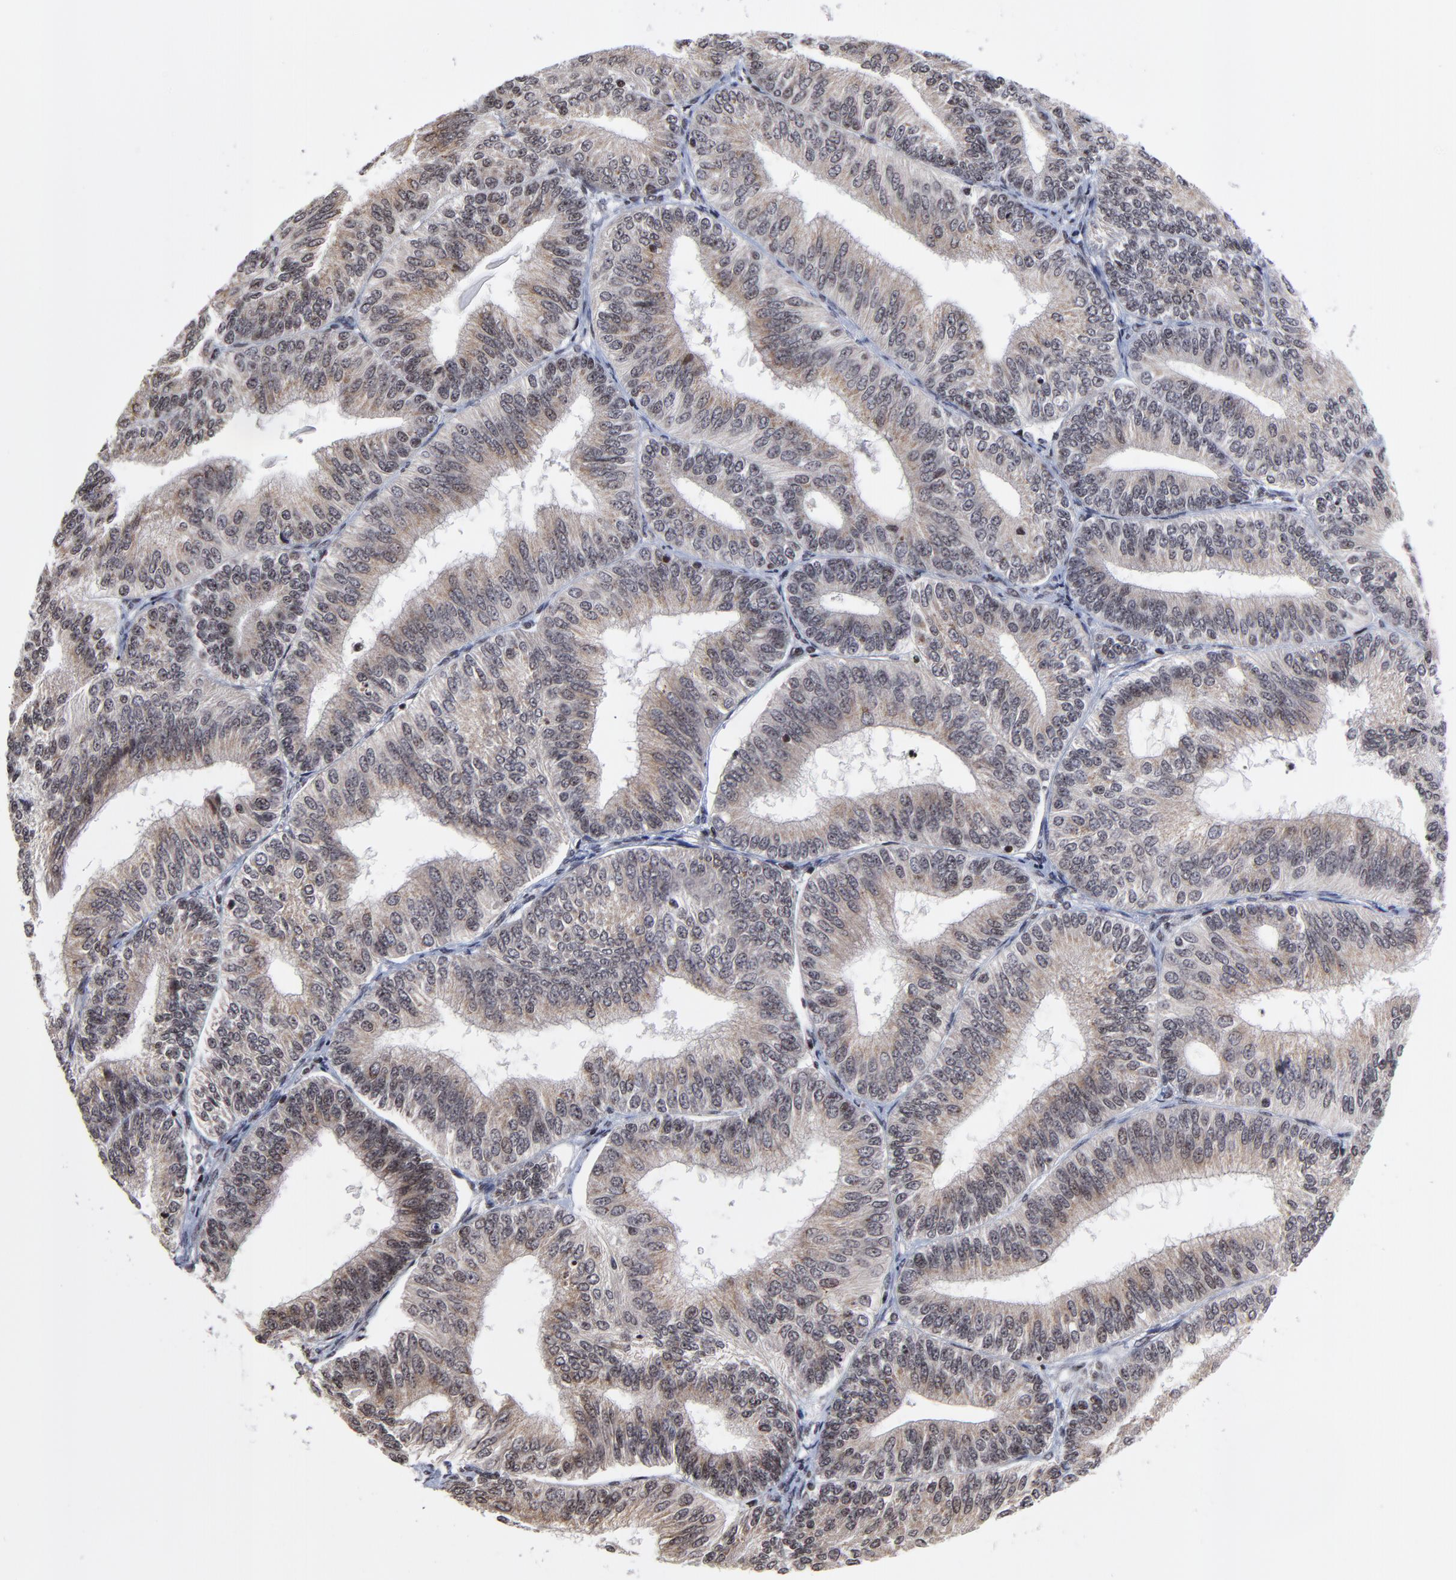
{"staining": {"intensity": "weak", "quantity": ">75%", "location": "cytoplasmic/membranous"}, "tissue": "endometrial cancer", "cell_type": "Tumor cells", "image_type": "cancer", "snomed": [{"axis": "morphology", "description": "Adenocarcinoma, NOS"}, {"axis": "topography", "description": "Endometrium"}], "caption": "IHC of human endometrial cancer (adenocarcinoma) reveals low levels of weak cytoplasmic/membranous expression in approximately >75% of tumor cells.", "gene": "ZNF777", "patient": {"sex": "female", "age": 55}}